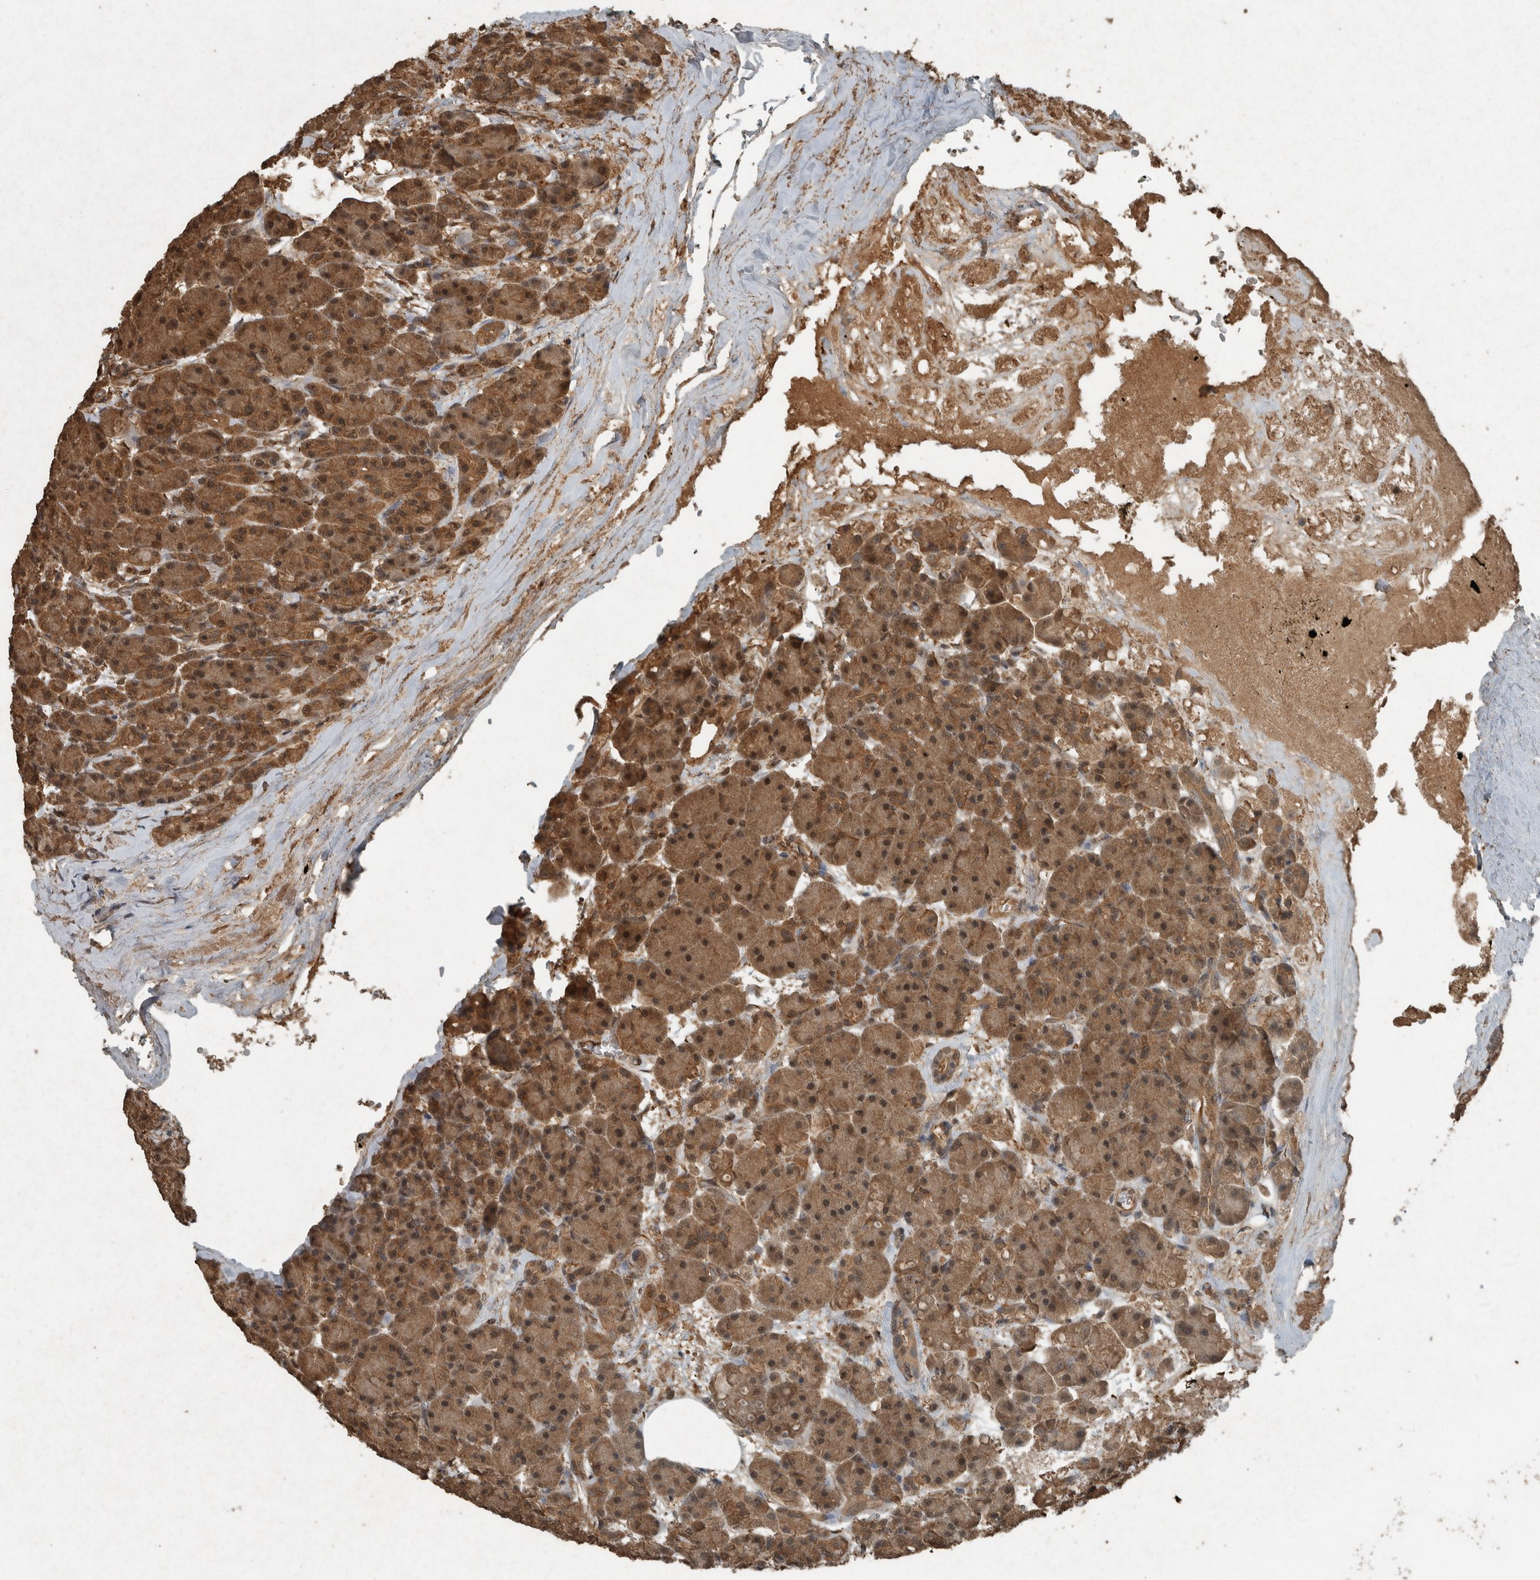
{"staining": {"intensity": "moderate", "quantity": ">75%", "location": "cytoplasmic/membranous,nuclear"}, "tissue": "pancreas", "cell_type": "Exocrine glandular cells", "image_type": "normal", "snomed": [{"axis": "morphology", "description": "Normal tissue, NOS"}, {"axis": "topography", "description": "Pancreas"}], "caption": "Immunohistochemistry photomicrograph of unremarkable human pancreas stained for a protein (brown), which demonstrates medium levels of moderate cytoplasmic/membranous,nuclear staining in approximately >75% of exocrine glandular cells.", "gene": "ARHGEF12", "patient": {"sex": "male", "age": 63}}